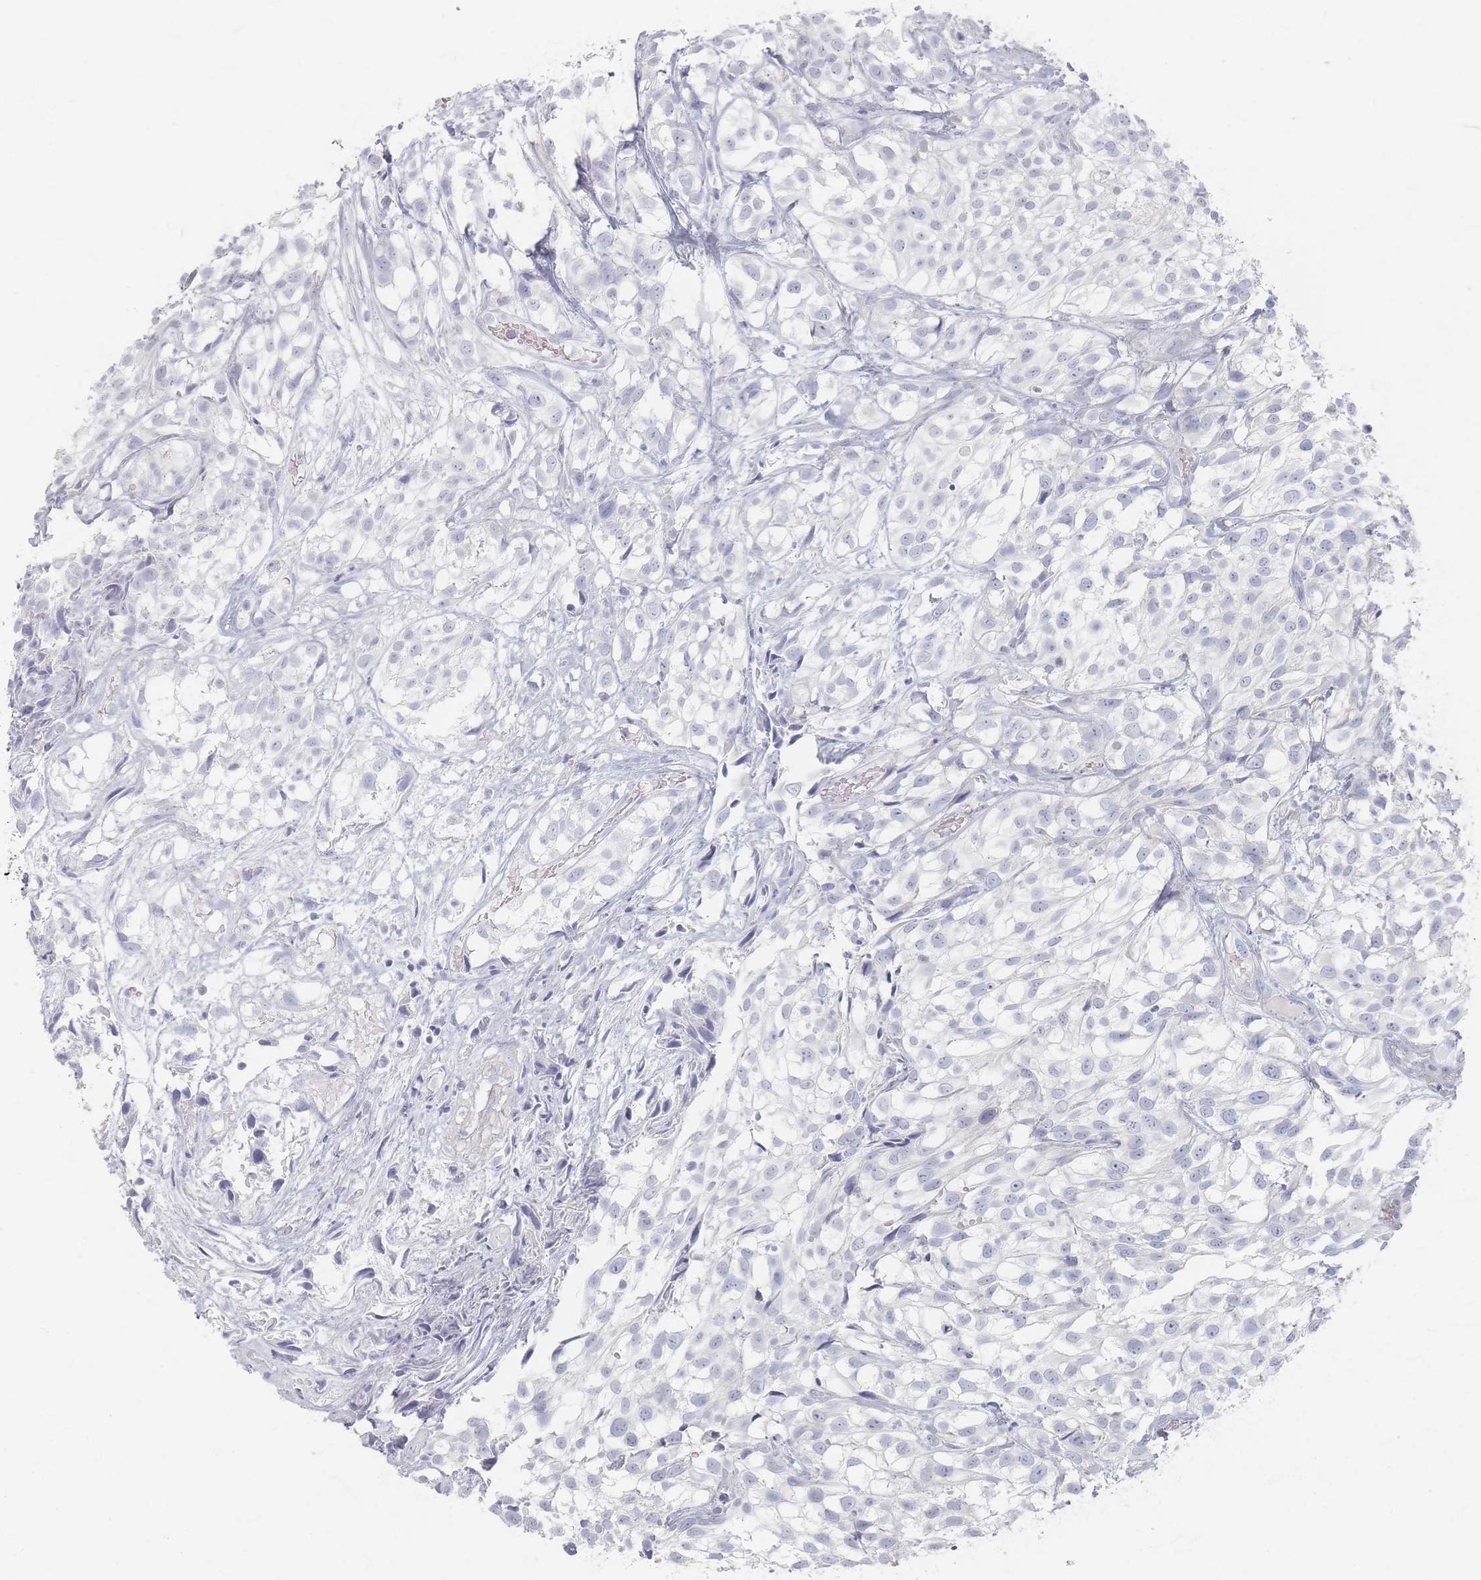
{"staining": {"intensity": "negative", "quantity": "none", "location": "none"}, "tissue": "urothelial cancer", "cell_type": "Tumor cells", "image_type": "cancer", "snomed": [{"axis": "morphology", "description": "Urothelial carcinoma, High grade"}, {"axis": "topography", "description": "Urinary bladder"}], "caption": "There is no significant positivity in tumor cells of urothelial cancer.", "gene": "SLC2A11", "patient": {"sex": "male", "age": 56}}